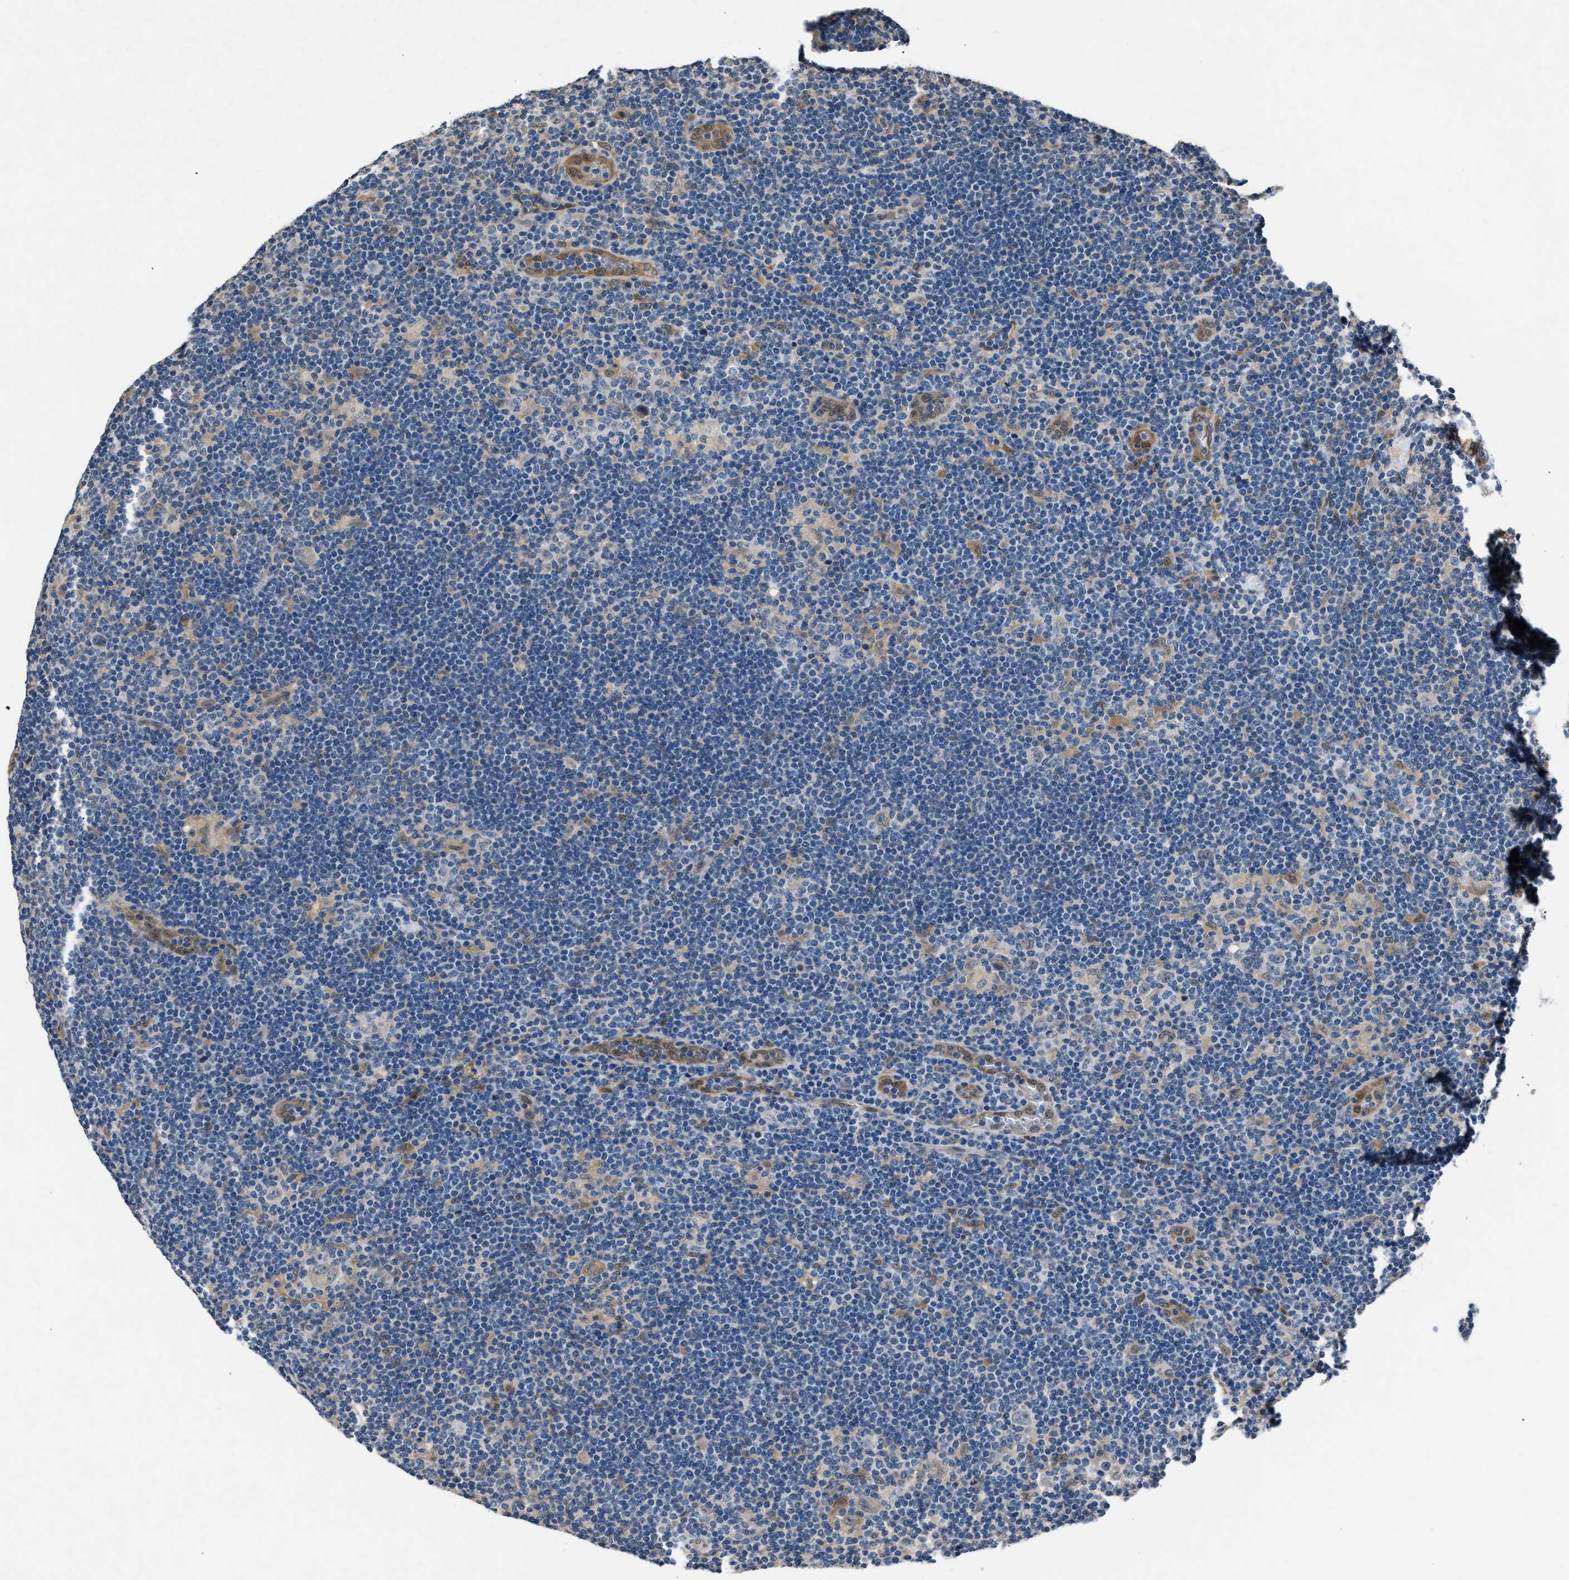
{"staining": {"intensity": "negative", "quantity": "none", "location": "none"}, "tissue": "lymphoma", "cell_type": "Tumor cells", "image_type": "cancer", "snomed": [{"axis": "morphology", "description": "Hodgkin's disease, NOS"}, {"axis": "topography", "description": "Lymph node"}], "caption": "Hodgkin's disease stained for a protein using IHC reveals no positivity tumor cells.", "gene": "TP53I3", "patient": {"sex": "female", "age": 57}}